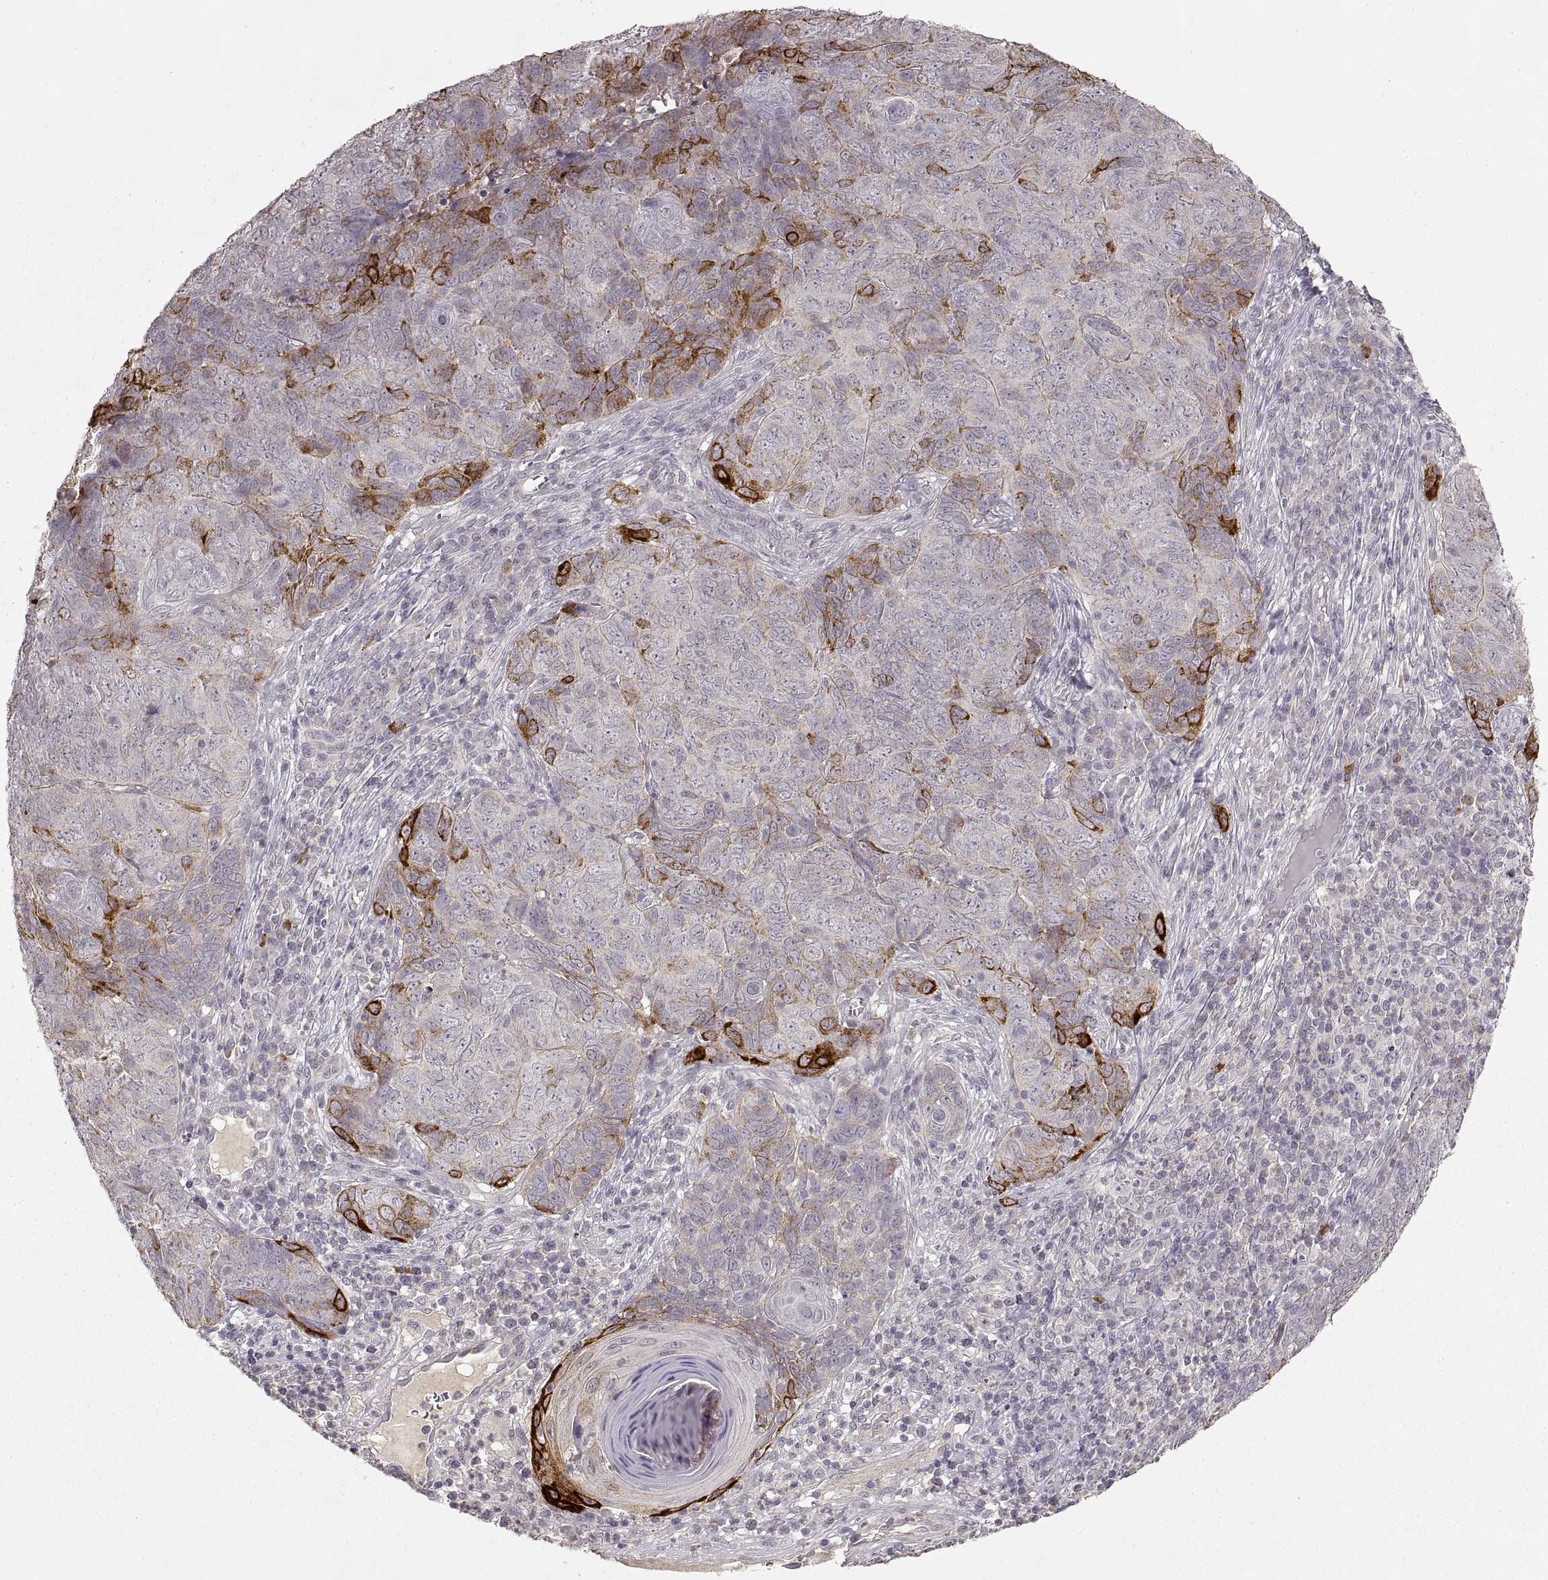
{"staining": {"intensity": "strong", "quantity": "<25%", "location": "cytoplasmic/membranous"}, "tissue": "skin cancer", "cell_type": "Tumor cells", "image_type": "cancer", "snomed": [{"axis": "morphology", "description": "Squamous cell carcinoma, NOS"}, {"axis": "topography", "description": "Skin"}, {"axis": "topography", "description": "Anal"}], "caption": "Squamous cell carcinoma (skin) tissue shows strong cytoplasmic/membranous staining in approximately <25% of tumor cells", "gene": "LAMC2", "patient": {"sex": "female", "age": 51}}